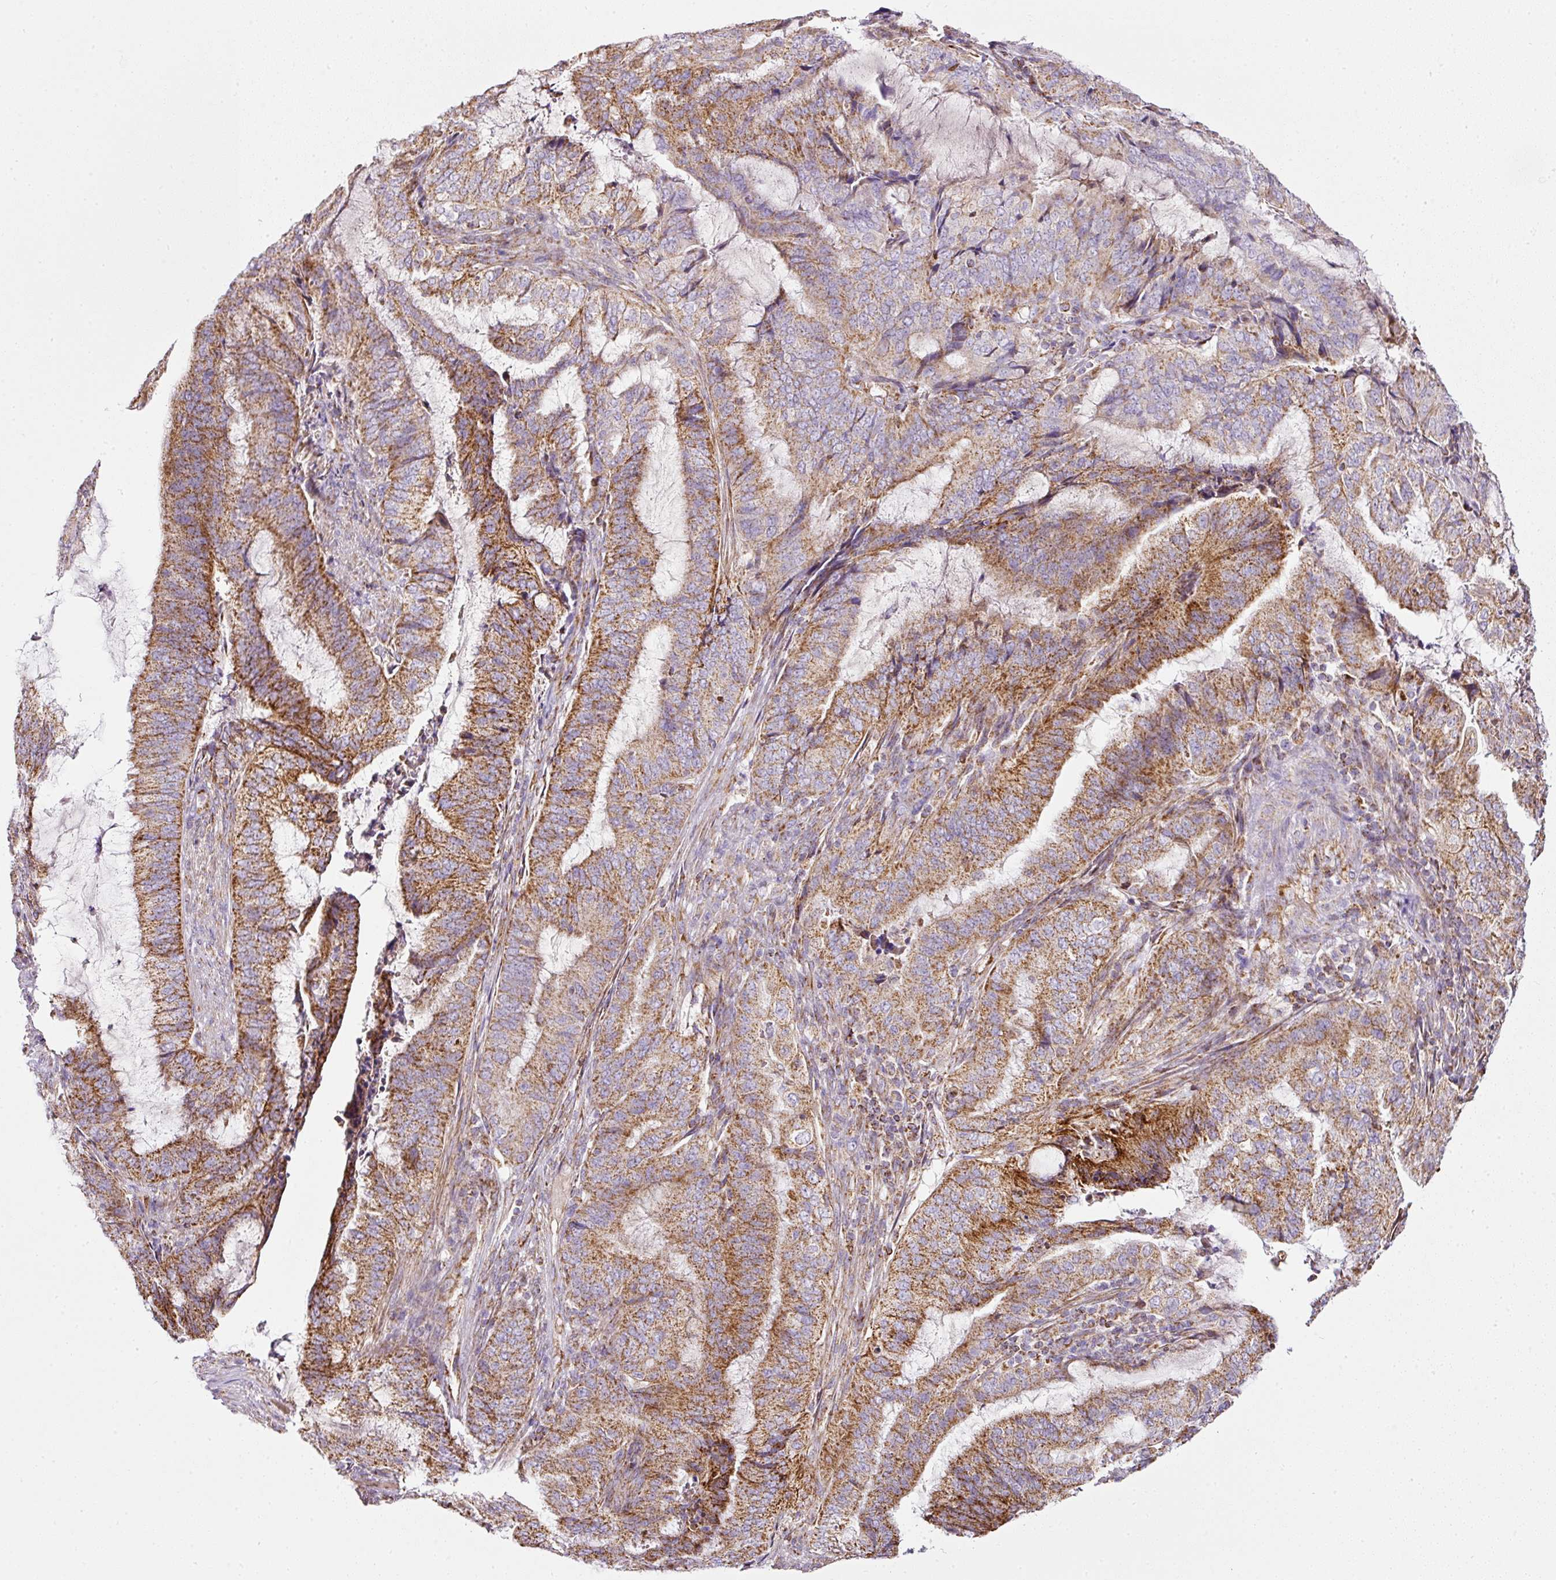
{"staining": {"intensity": "moderate", "quantity": ">75%", "location": "cytoplasmic/membranous"}, "tissue": "endometrial cancer", "cell_type": "Tumor cells", "image_type": "cancer", "snomed": [{"axis": "morphology", "description": "Adenocarcinoma, NOS"}, {"axis": "topography", "description": "Endometrium"}], "caption": "High-power microscopy captured an immunohistochemistry (IHC) photomicrograph of endometrial adenocarcinoma, revealing moderate cytoplasmic/membranous positivity in about >75% of tumor cells.", "gene": "SDHA", "patient": {"sex": "female", "age": 51}}